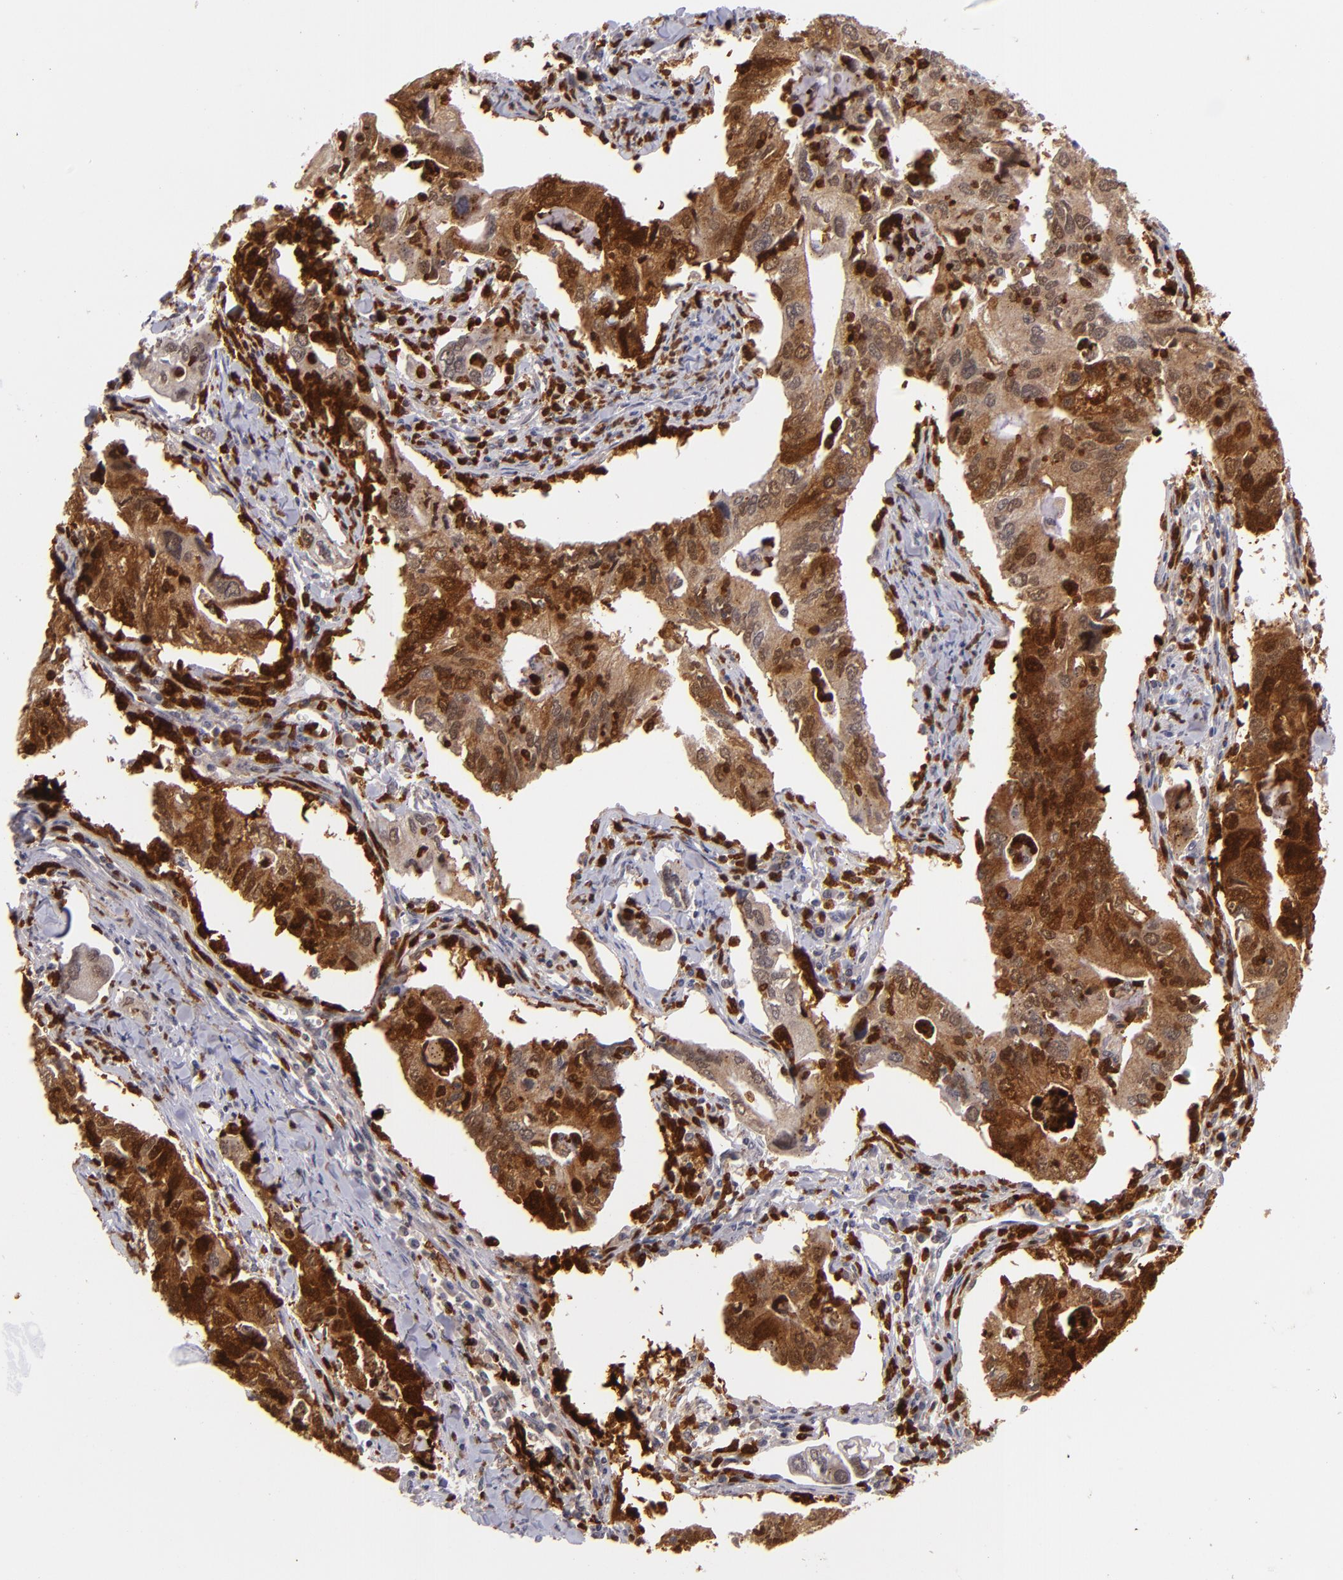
{"staining": {"intensity": "moderate", "quantity": ">75%", "location": "cytoplasmic/membranous,nuclear"}, "tissue": "lung cancer", "cell_type": "Tumor cells", "image_type": "cancer", "snomed": [{"axis": "morphology", "description": "Adenocarcinoma, NOS"}, {"axis": "topography", "description": "Lung"}], "caption": "Adenocarcinoma (lung) was stained to show a protein in brown. There is medium levels of moderate cytoplasmic/membranous and nuclear staining in approximately >75% of tumor cells. (DAB (3,3'-diaminobenzidine) IHC, brown staining for protein, blue staining for nuclei).", "gene": "RXRG", "patient": {"sex": "male", "age": 48}}